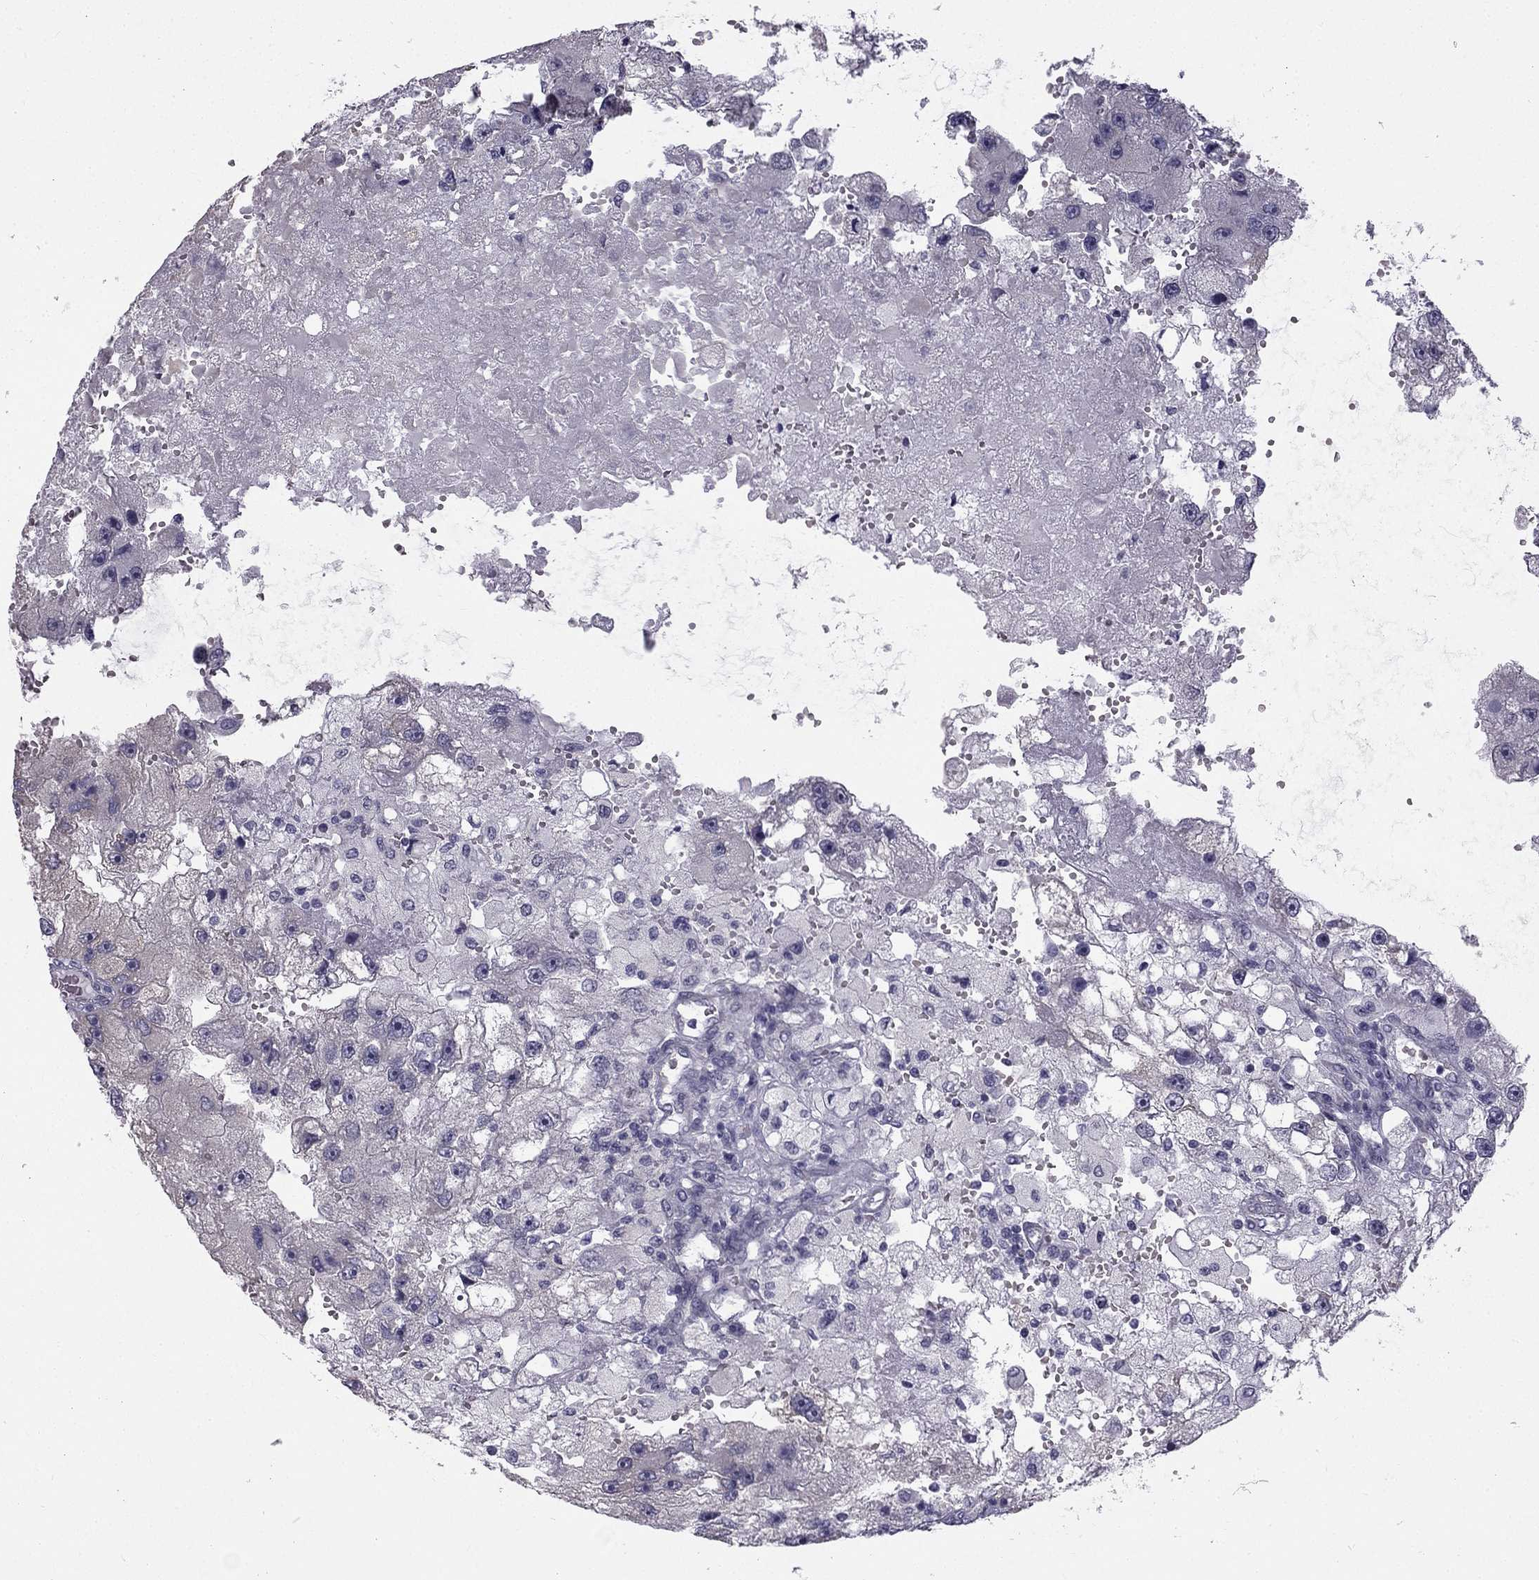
{"staining": {"intensity": "negative", "quantity": "none", "location": "none"}, "tissue": "renal cancer", "cell_type": "Tumor cells", "image_type": "cancer", "snomed": [{"axis": "morphology", "description": "Adenocarcinoma, NOS"}, {"axis": "topography", "description": "Kidney"}], "caption": "IHC image of neoplastic tissue: renal cancer (adenocarcinoma) stained with DAB reveals no significant protein staining in tumor cells. The staining is performed using DAB (3,3'-diaminobenzidine) brown chromogen with nuclei counter-stained in using hematoxylin.", "gene": "CCDC40", "patient": {"sex": "male", "age": 63}}